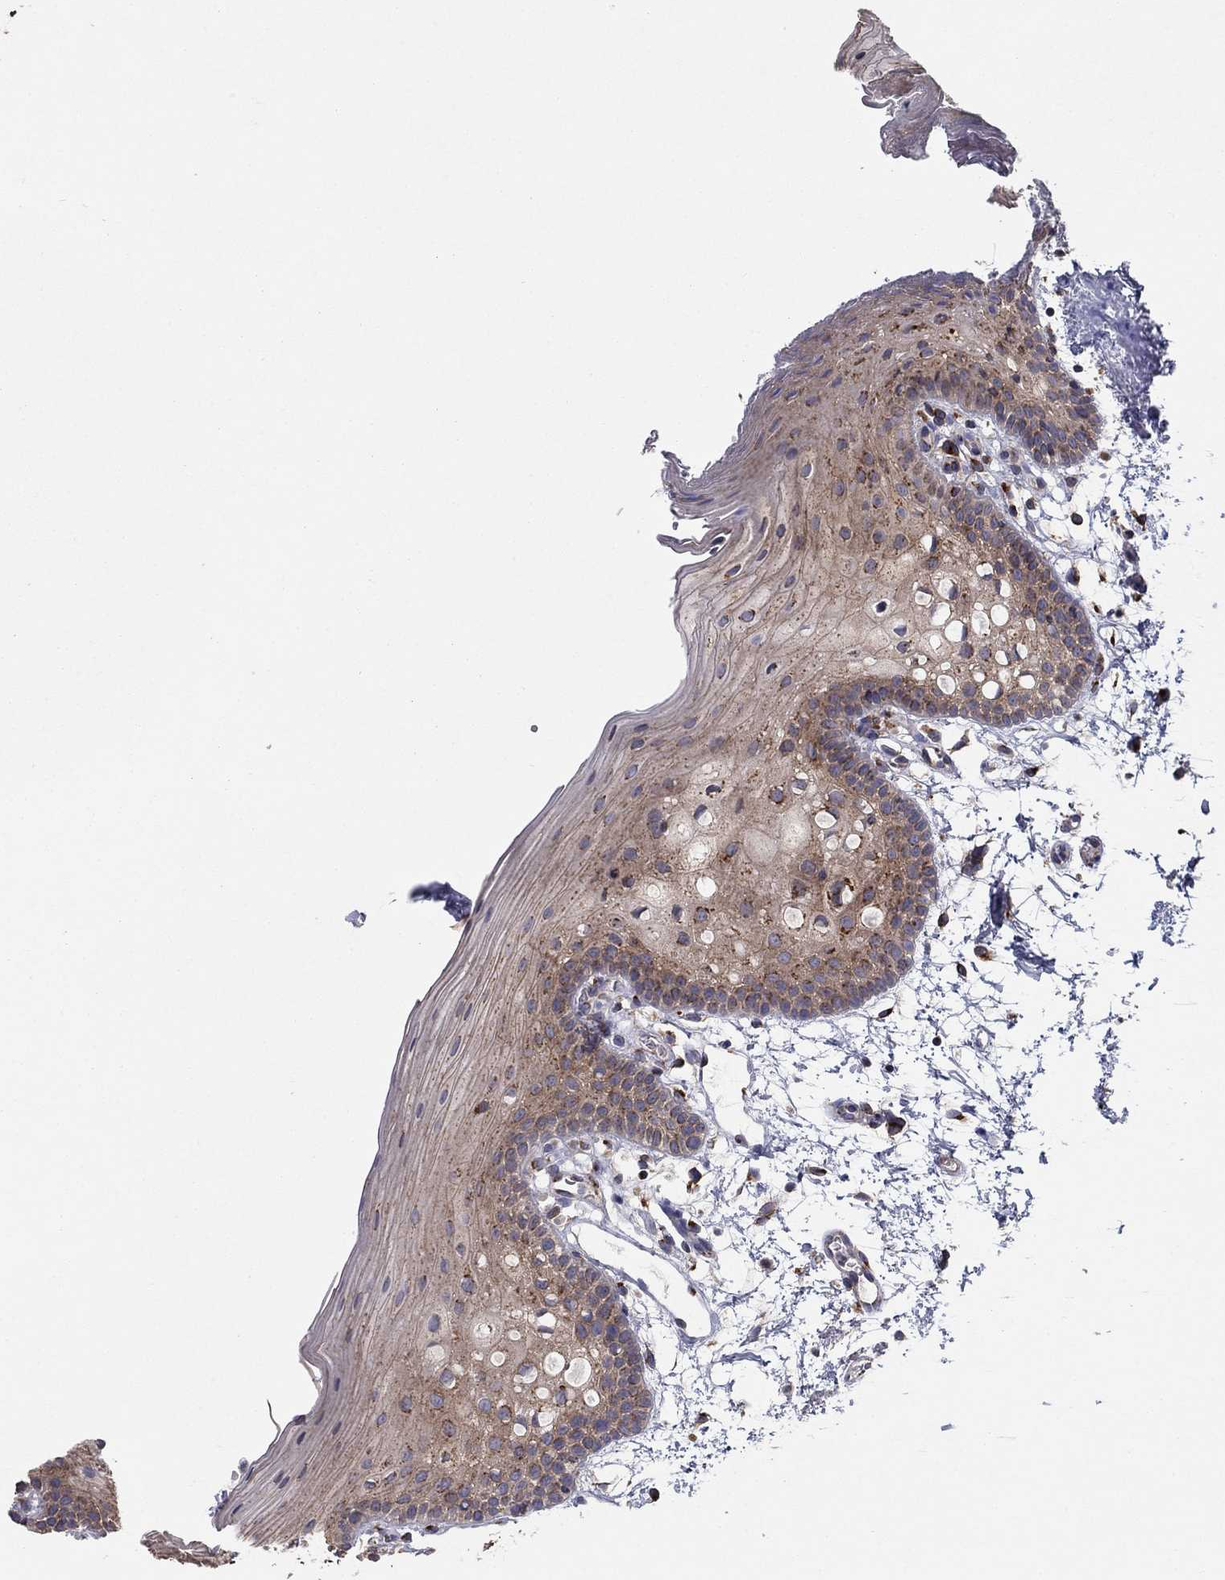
{"staining": {"intensity": "negative", "quantity": "none", "location": "none"}, "tissue": "oral mucosa", "cell_type": "Squamous epithelial cells", "image_type": "normal", "snomed": [{"axis": "morphology", "description": "Normal tissue, NOS"}, {"axis": "topography", "description": "Oral tissue"}, {"axis": "topography", "description": "Tounge, NOS"}], "caption": "Squamous epithelial cells show no significant protein positivity in unremarkable oral mucosa. (DAB (3,3'-diaminobenzidine) IHC, high magnification).", "gene": "YIF1A", "patient": {"sex": "female", "age": 83}}